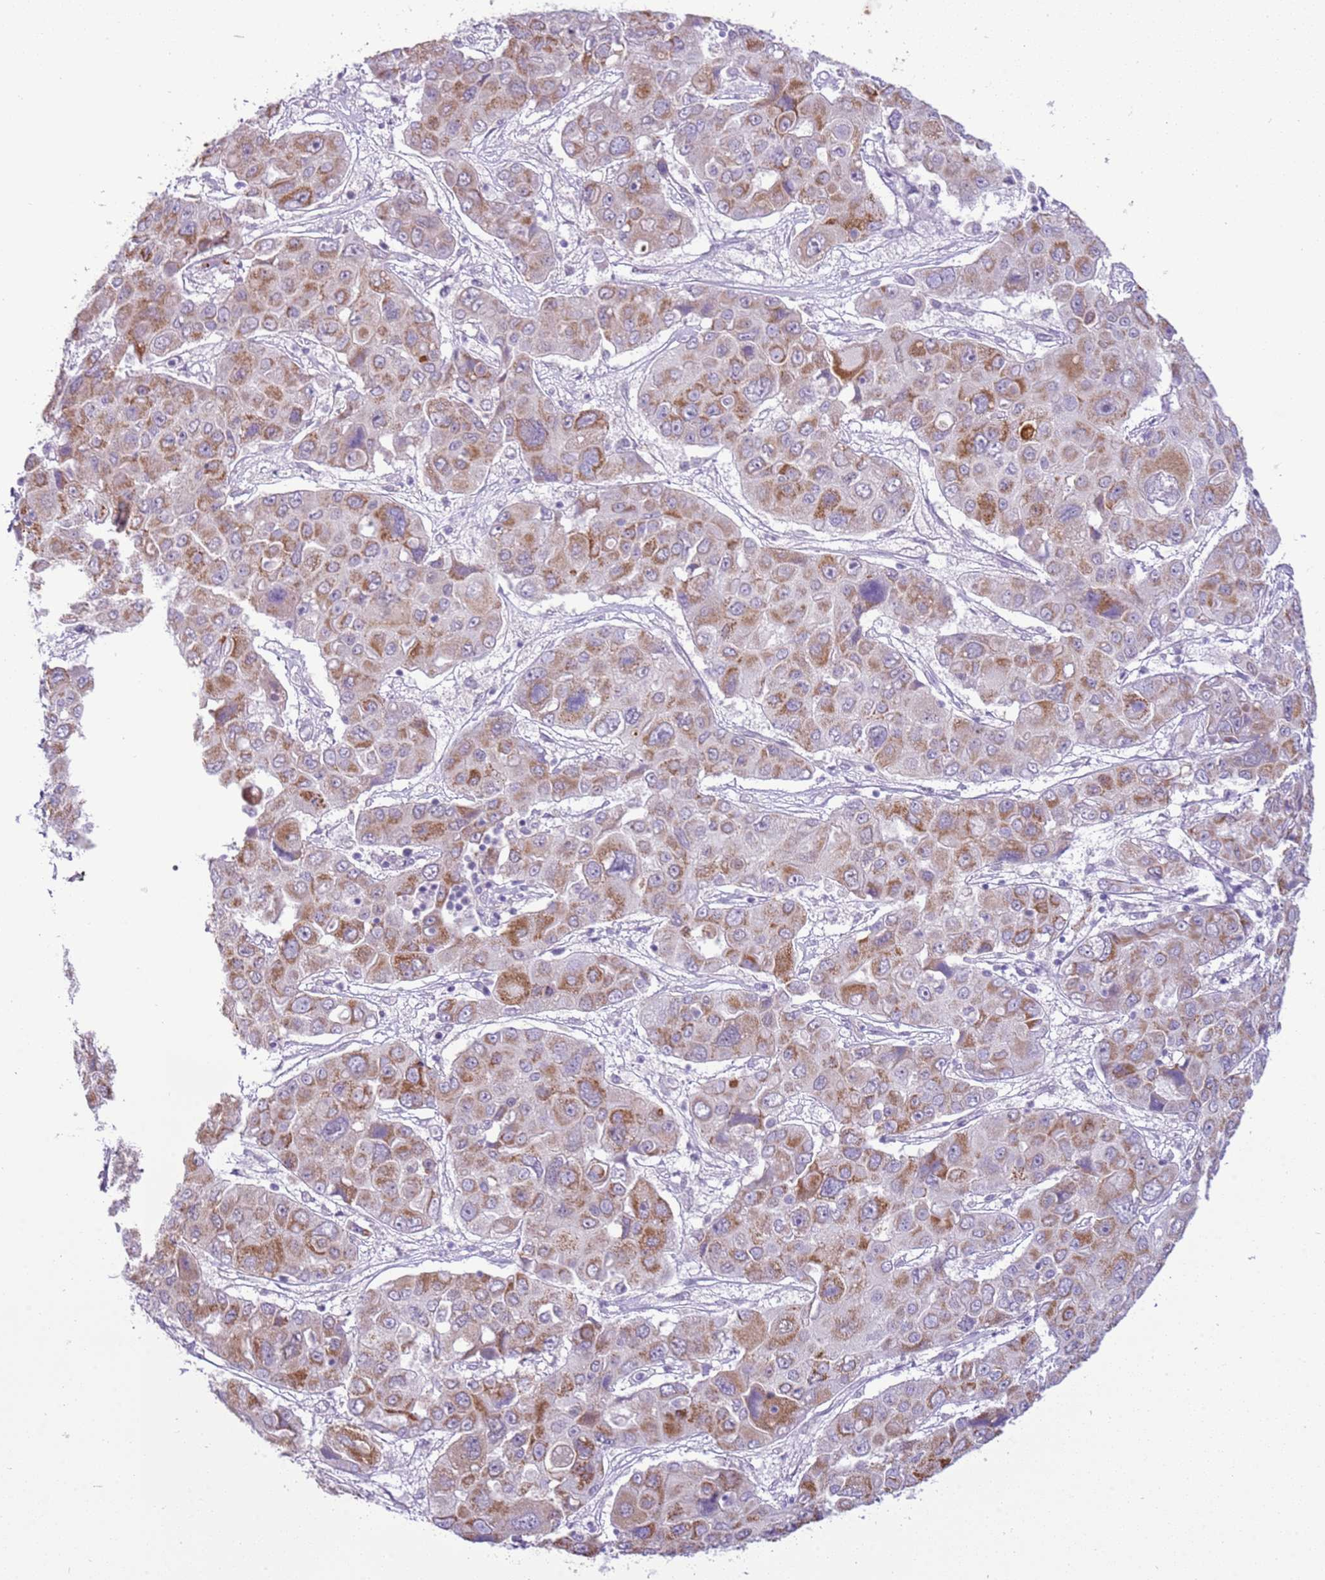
{"staining": {"intensity": "moderate", "quantity": "25%-75%", "location": "cytoplasmic/membranous"}, "tissue": "liver cancer", "cell_type": "Tumor cells", "image_type": "cancer", "snomed": [{"axis": "morphology", "description": "Cholangiocarcinoma"}, {"axis": "topography", "description": "Liver"}], "caption": "Brown immunohistochemical staining in human cholangiocarcinoma (liver) reveals moderate cytoplasmic/membranous positivity in about 25%-75% of tumor cells.", "gene": "FAM120C", "patient": {"sex": "male", "age": 67}}